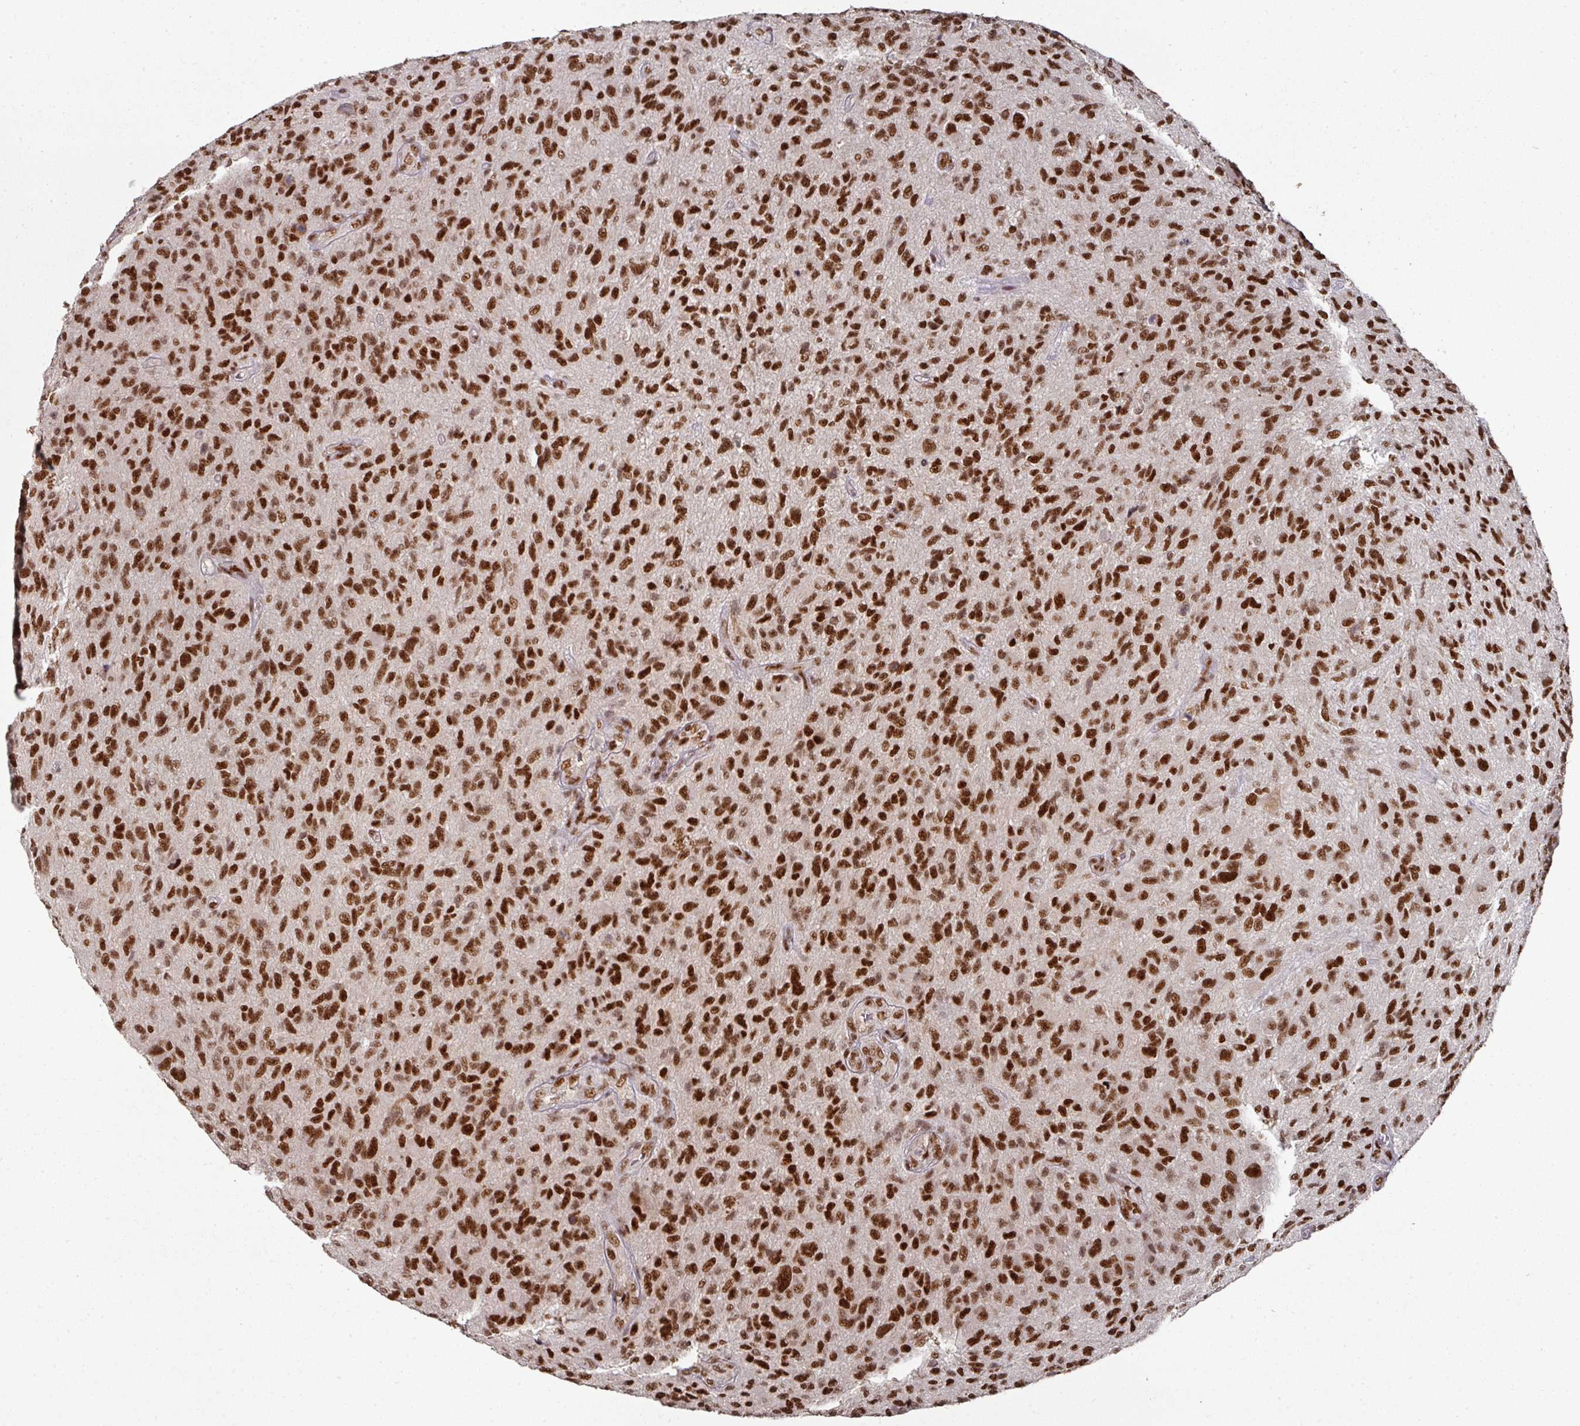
{"staining": {"intensity": "strong", "quantity": ">75%", "location": "nuclear"}, "tissue": "glioma", "cell_type": "Tumor cells", "image_type": "cancer", "snomed": [{"axis": "morphology", "description": "Glioma, malignant, High grade"}, {"axis": "topography", "description": "Brain"}], "caption": "An image of glioma stained for a protein shows strong nuclear brown staining in tumor cells.", "gene": "MEPCE", "patient": {"sex": "male", "age": 47}}